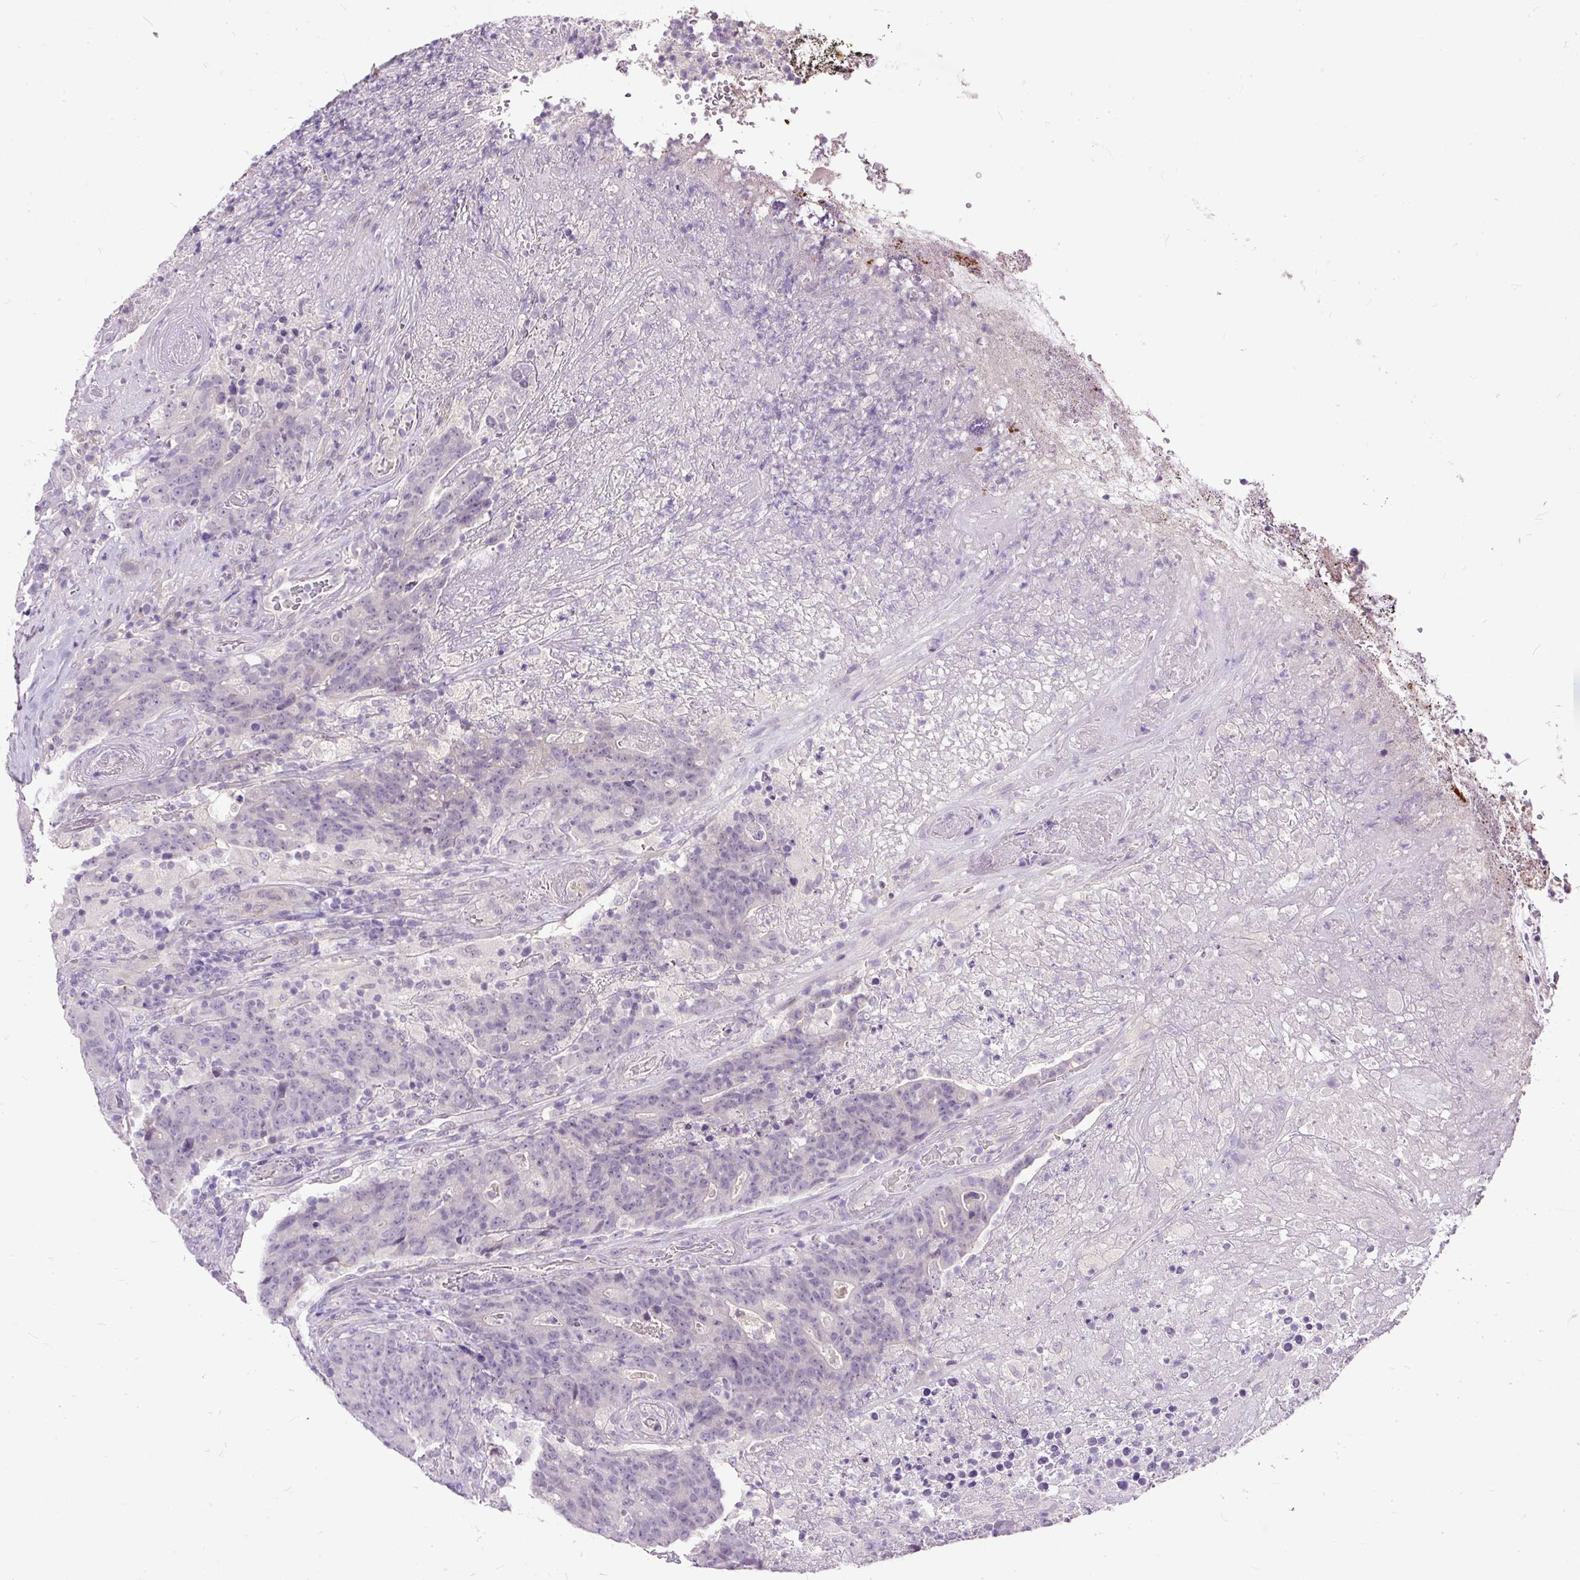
{"staining": {"intensity": "negative", "quantity": "none", "location": "none"}, "tissue": "colorectal cancer", "cell_type": "Tumor cells", "image_type": "cancer", "snomed": [{"axis": "morphology", "description": "Adenocarcinoma, NOS"}, {"axis": "topography", "description": "Colon"}], "caption": "This is an immunohistochemistry micrograph of colorectal cancer. There is no staining in tumor cells.", "gene": "KRTAP20-3", "patient": {"sex": "female", "age": 75}}